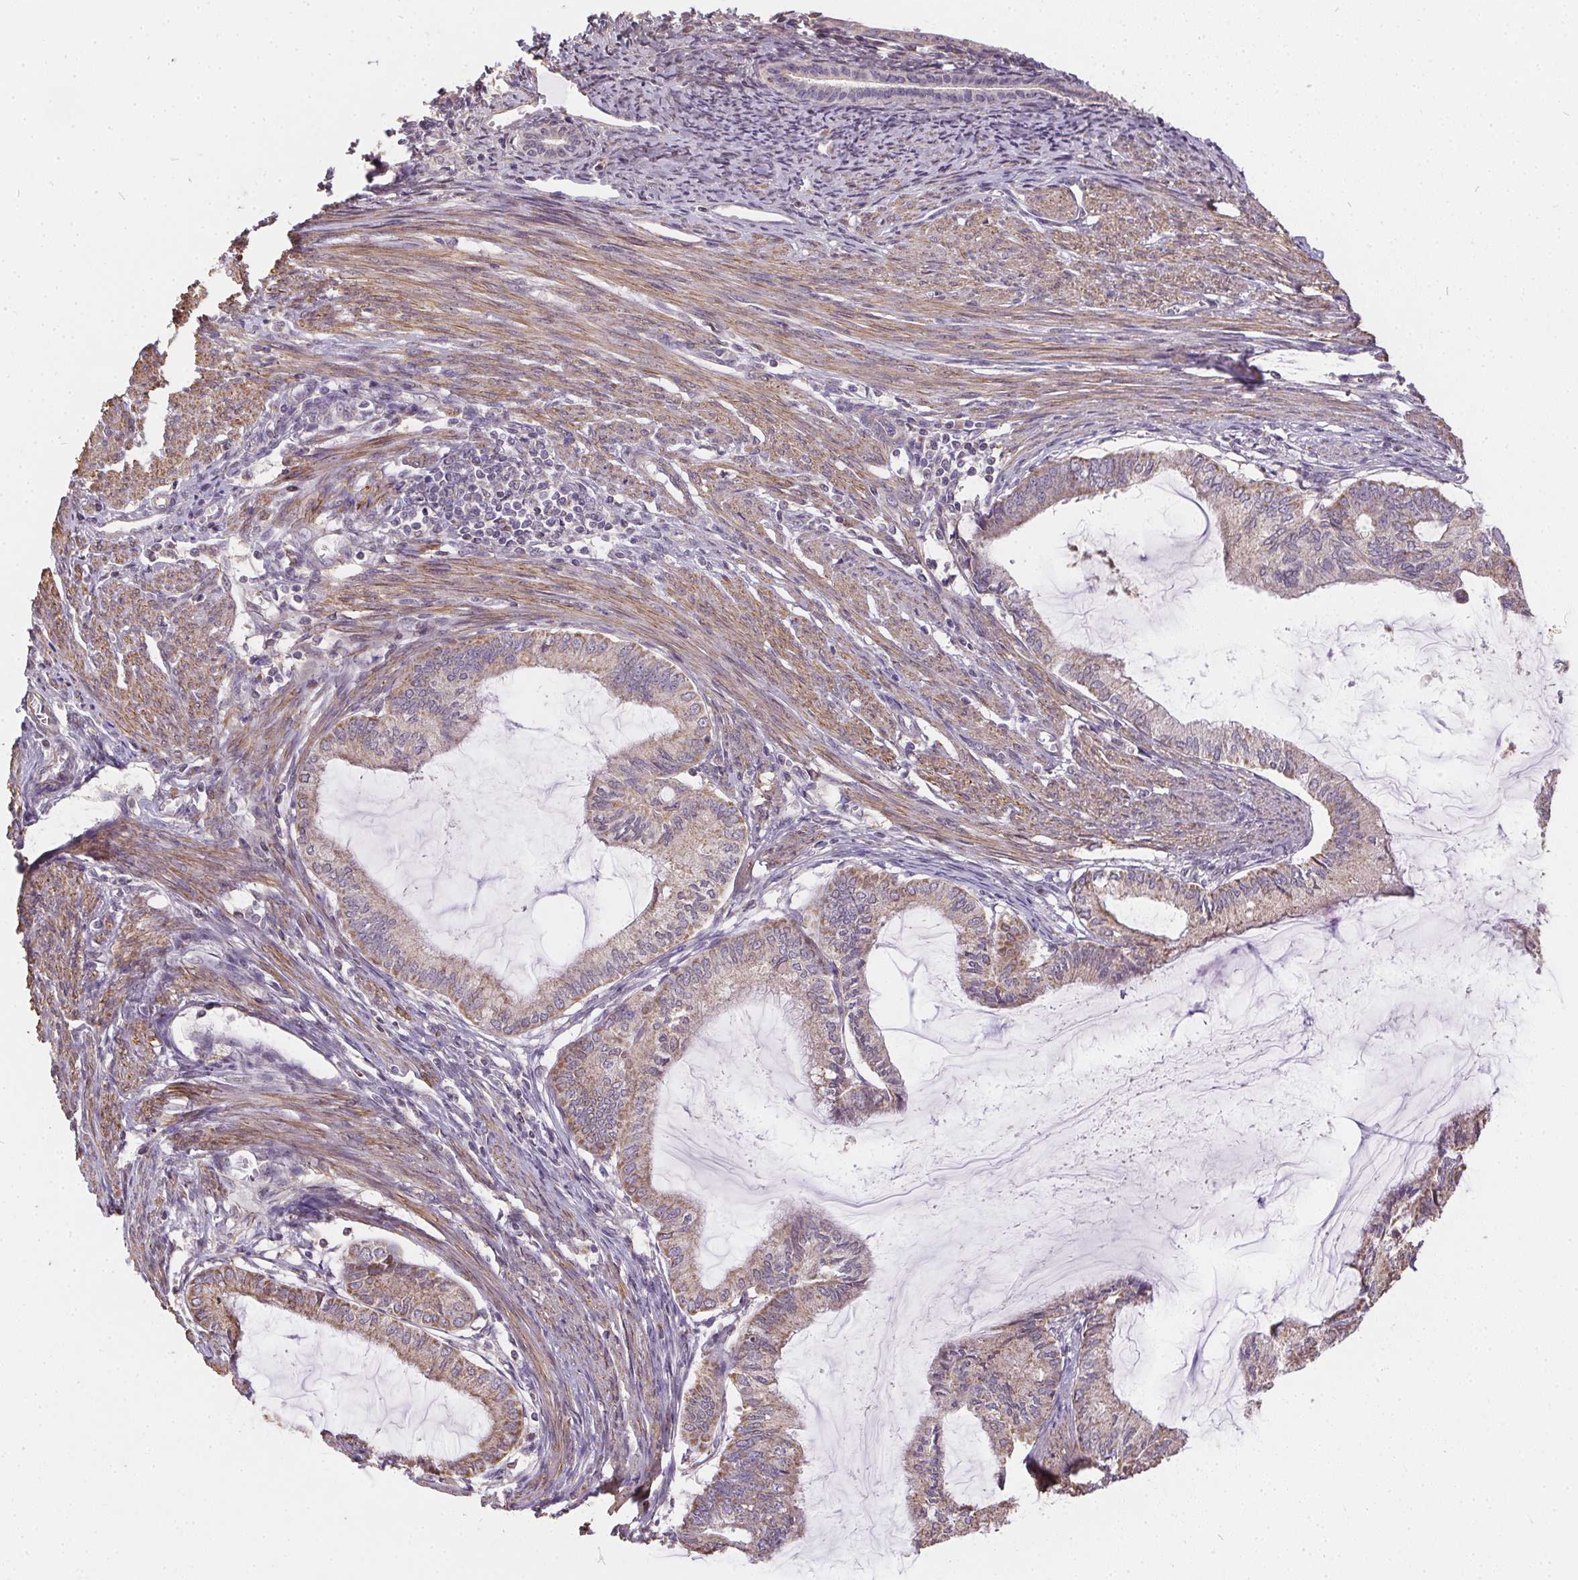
{"staining": {"intensity": "weak", "quantity": ">75%", "location": "cytoplasmic/membranous"}, "tissue": "endometrial cancer", "cell_type": "Tumor cells", "image_type": "cancer", "snomed": [{"axis": "morphology", "description": "Adenocarcinoma, NOS"}, {"axis": "topography", "description": "Endometrium"}], "caption": "A brown stain shows weak cytoplasmic/membranous staining of a protein in human endometrial cancer tumor cells.", "gene": "REV3L", "patient": {"sex": "female", "age": 86}}